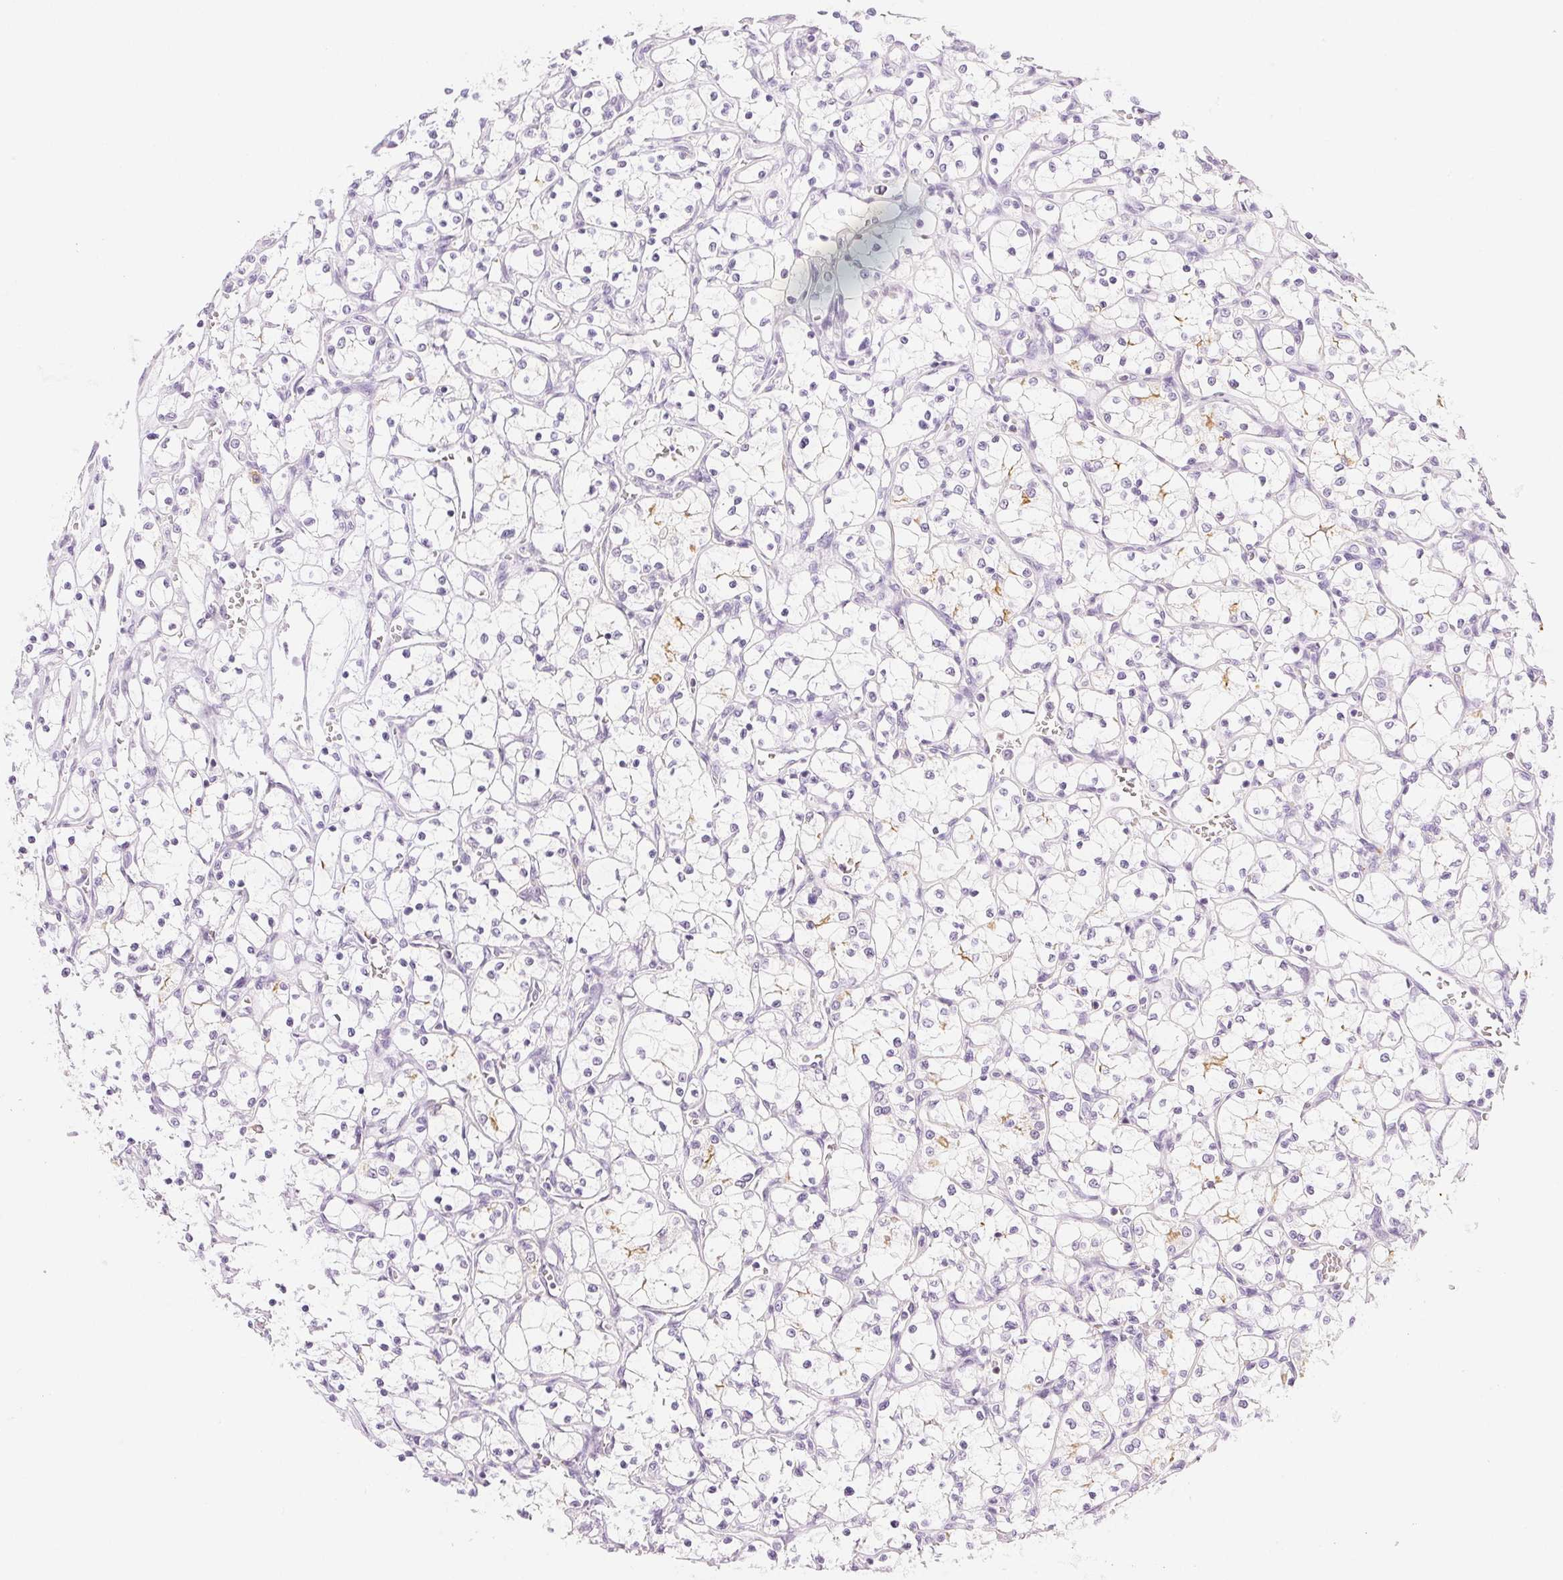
{"staining": {"intensity": "negative", "quantity": "none", "location": "none"}, "tissue": "renal cancer", "cell_type": "Tumor cells", "image_type": "cancer", "snomed": [{"axis": "morphology", "description": "Adenocarcinoma, NOS"}, {"axis": "topography", "description": "Kidney"}], "caption": "Renal adenocarcinoma stained for a protein using IHC reveals no positivity tumor cells.", "gene": "SLC5A2", "patient": {"sex": "female", "age": 69}}